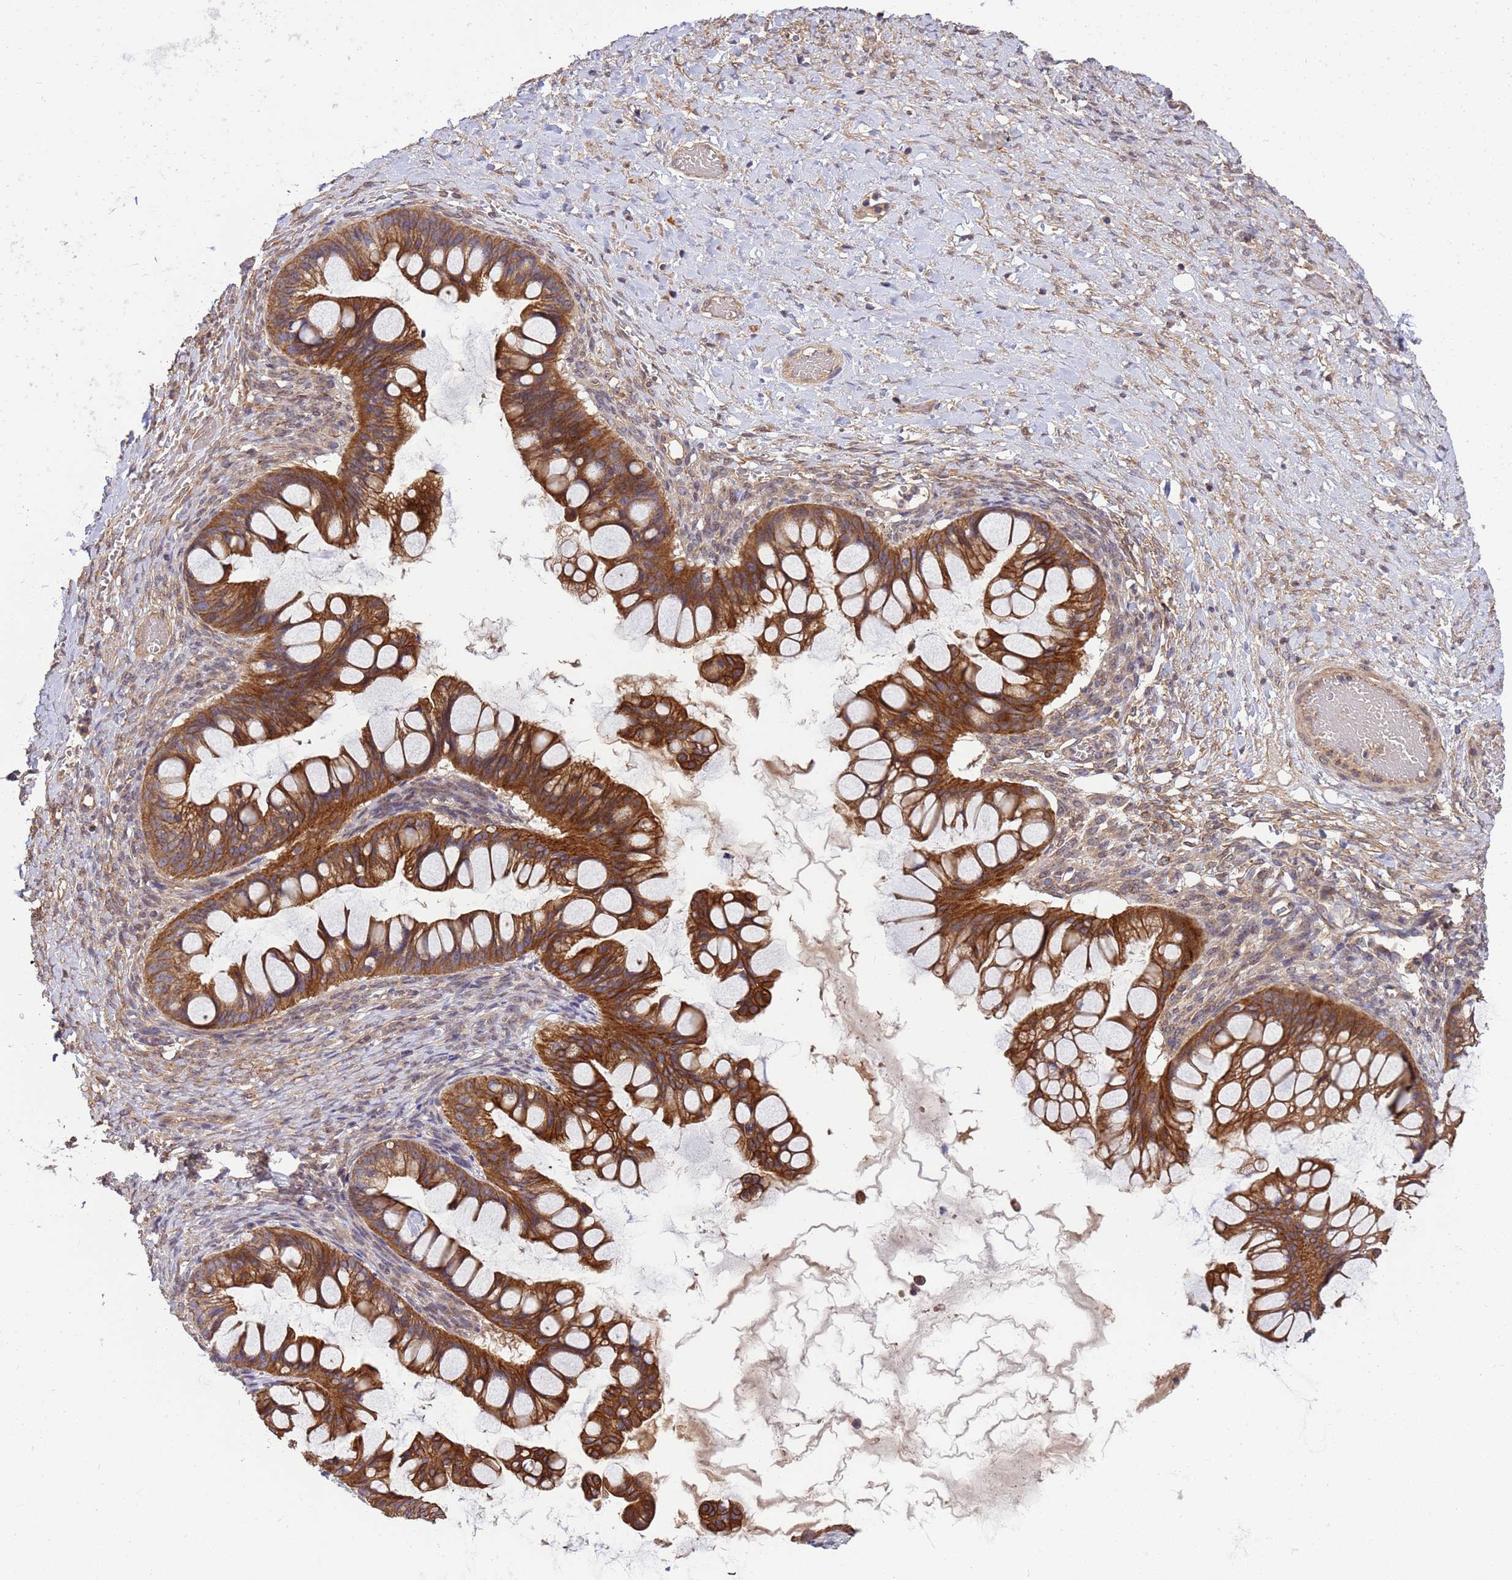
{"staining": {"intensity": "strong", "quantity": ">75%", "location": "cytoplasmic/membranous"}, "tissue": "ovarian cancer", "cell_type": "Tumor cells", "image_type": "cancer", "snomed": [{"axis": "morphology", "description": "Cystadenocarcinoma, mucinous, NOS"}, {"axis": "topography", "description": "Ovary"}], "caption": "Protein expression analysis of human ovarian cancer (mucinous cystadenocarcinoma) reveals strong cytoplasmic/membranous positivity in about >75% of tumor cells.", "gene": "SMCO3", "patient": {"sex": "female", "age": 73}}